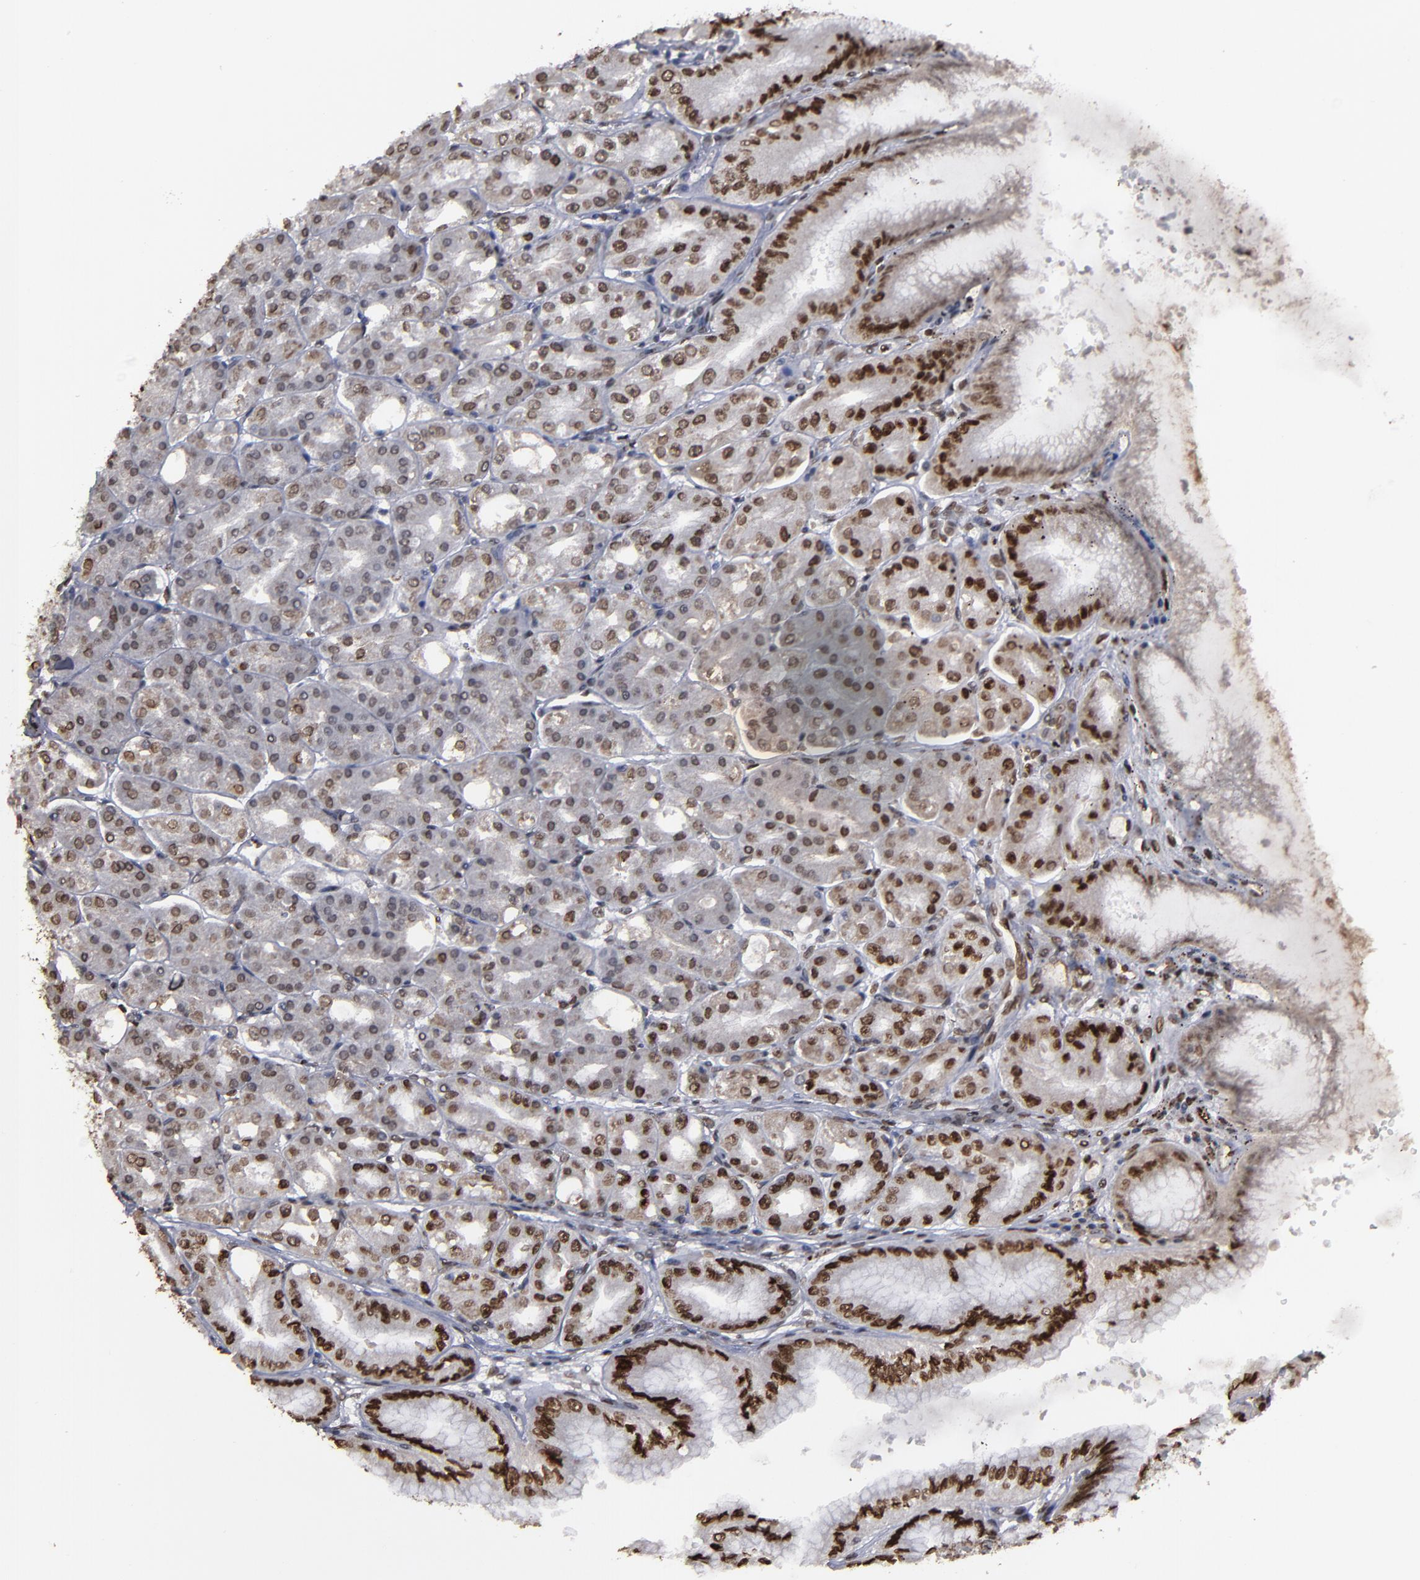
{"staining": {"intensity": "strong", "quantity": ">75%", "location": "nuclear"}, "tissue": "stomach", "cell_type": "Glandular cells", "image_type": "normal", "snomed": [{"axis": "morphology", "description": "Normal tissue, NOS"}, {"axis": "topography", "description": "Stomach, lower"}], "caption": "A high-resolution micrograph shows immunohistochemistry (IHC) staining of unremarkable stomach, which reveals strong nuclear staining in approximately >75% of glandular cells.", "gene": "BAZ1A", "patient": {"sex": "male", "age": 71}}